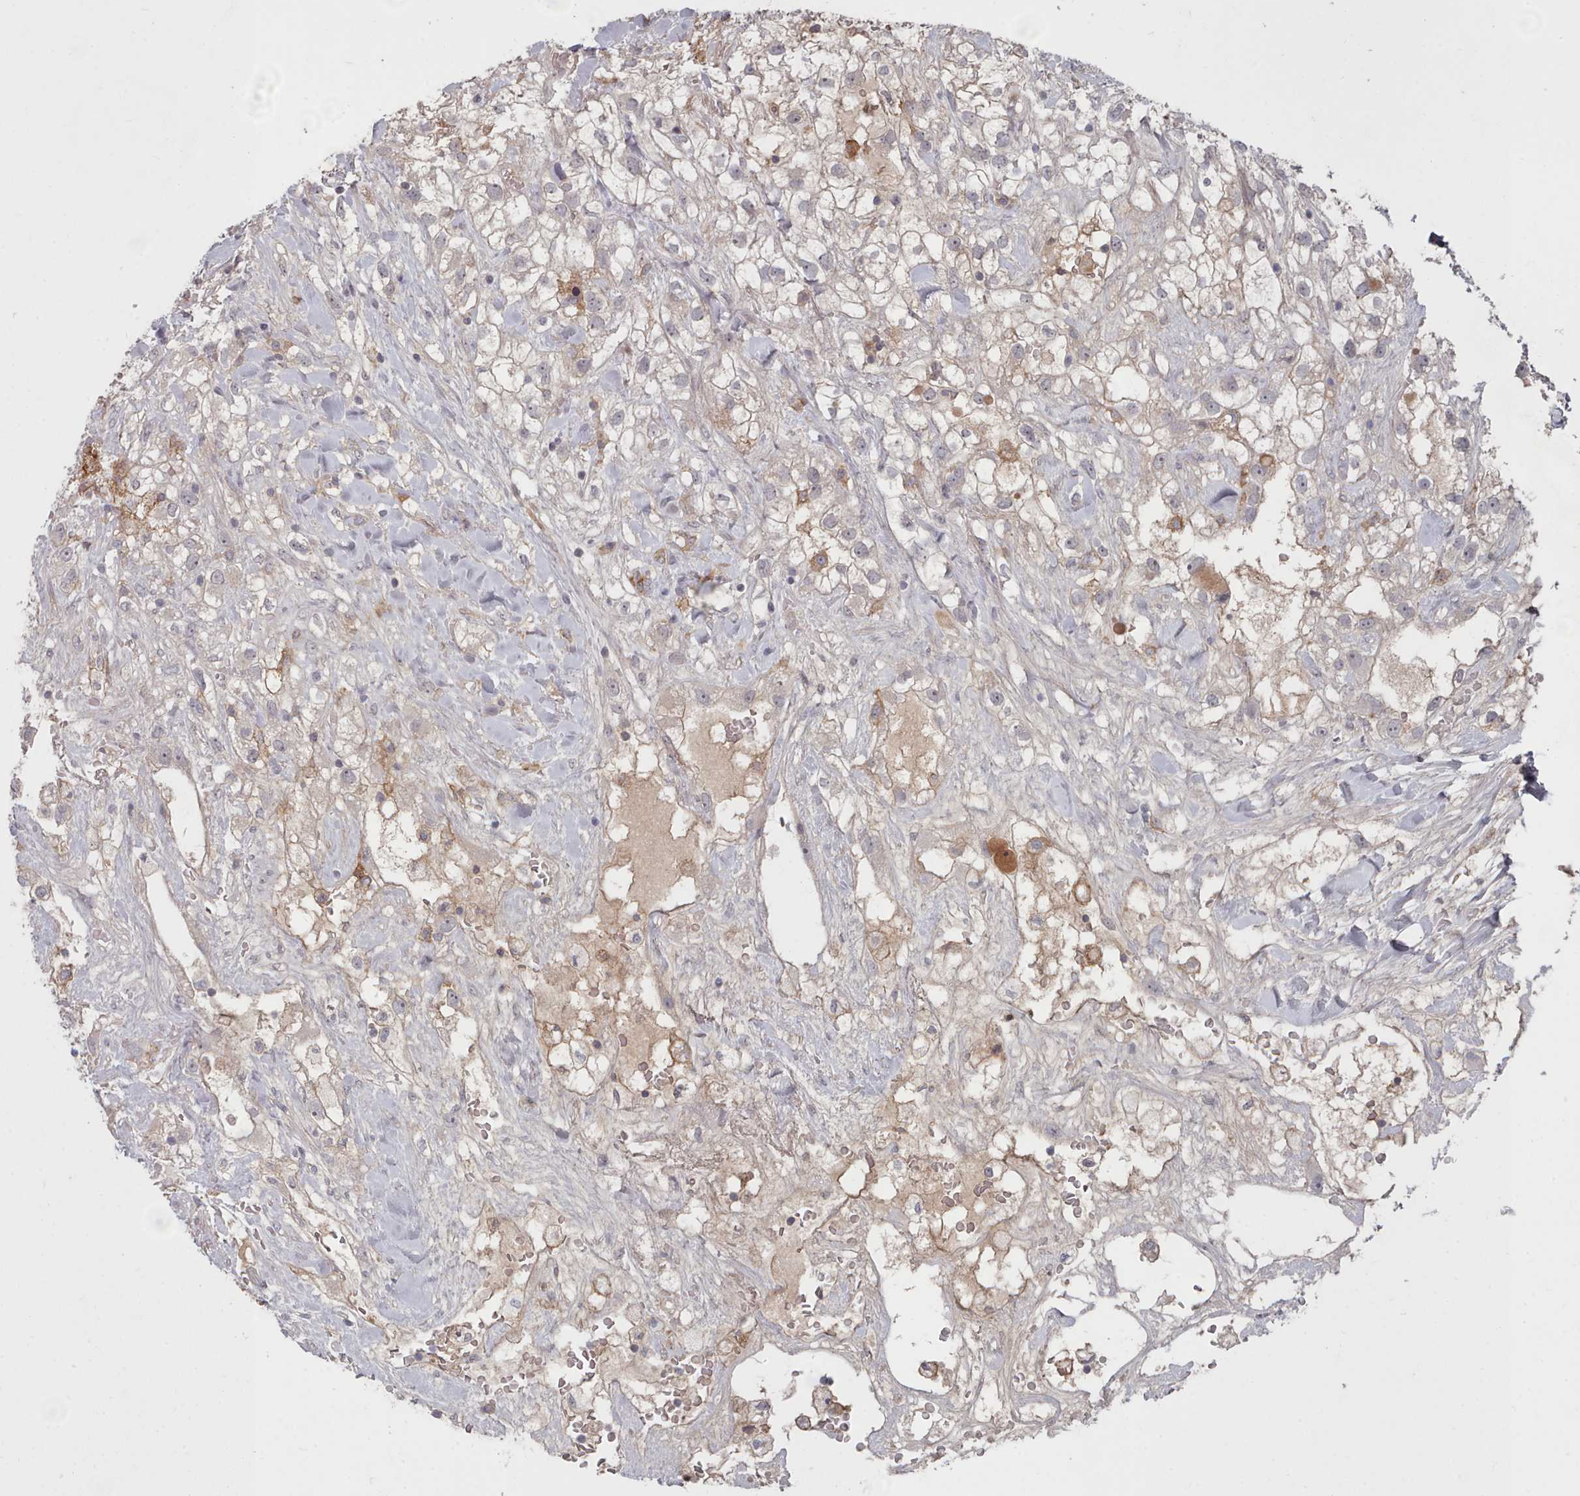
{"staining": {"intensity": "moderate", "quantity": "<25%", "location": "cytoplasmic/membranous"}, "tissue": "renal cancer", "cell_type": "Tumor cells", "image_type": "cancer", "snomed": [{"axis": "morphology", "description": "Adenocarcinoma, NOS"}, {"axis": "topography", "description": "Kidney"}], "caption": "High-power microscopy captured an immunohistochemistry (IHC) micrograph of renal adenocarcinoma, revealing moderate cytoplasmic/membranous positivity in about <25% of tumor cells. (DAB = brown stain, brightfield microscopy at high magnification).", "gene": "COL8A2", "patient": {"sex": "male", "age": 59}}